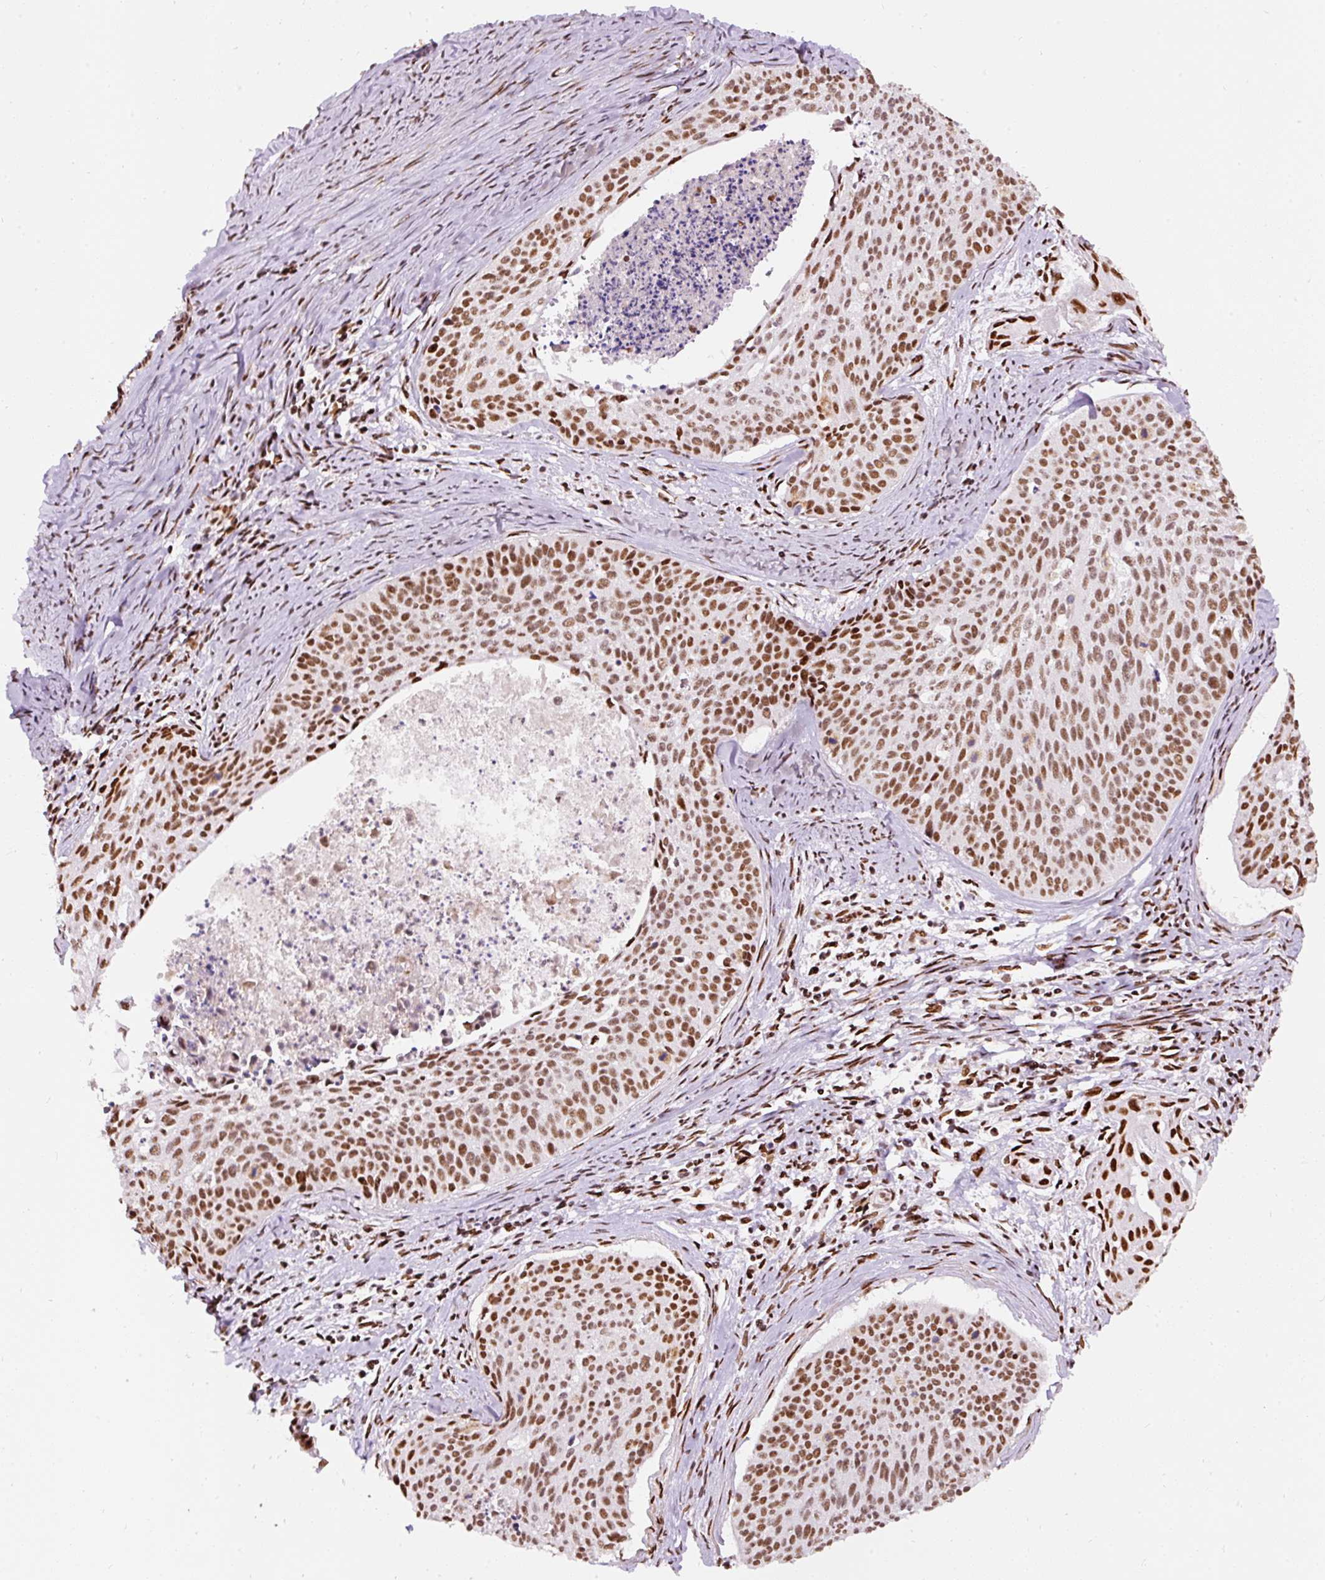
{"staining": {"intensity": "strong", "quantity": ">75%", "location": "nuclear"}, "tissue": "cervical cancer", "cell_type": "Tumor cells", "image_type": "cancer", "snomed": [{"axis": "morphology", "description": "Squamous cell carcinoma, NOS"}, {"axis": "topography", "description": "Cervix"}], "caption": "This photomicrograph shows immunohistochemistry (IHC) staining of cervical cancer (squamous cell carcinoma), with high strong nuclear staining in about >75% of tumor cells.", "gene": "HNRNPC", "patient": {"sex": "female", "age": 55}}